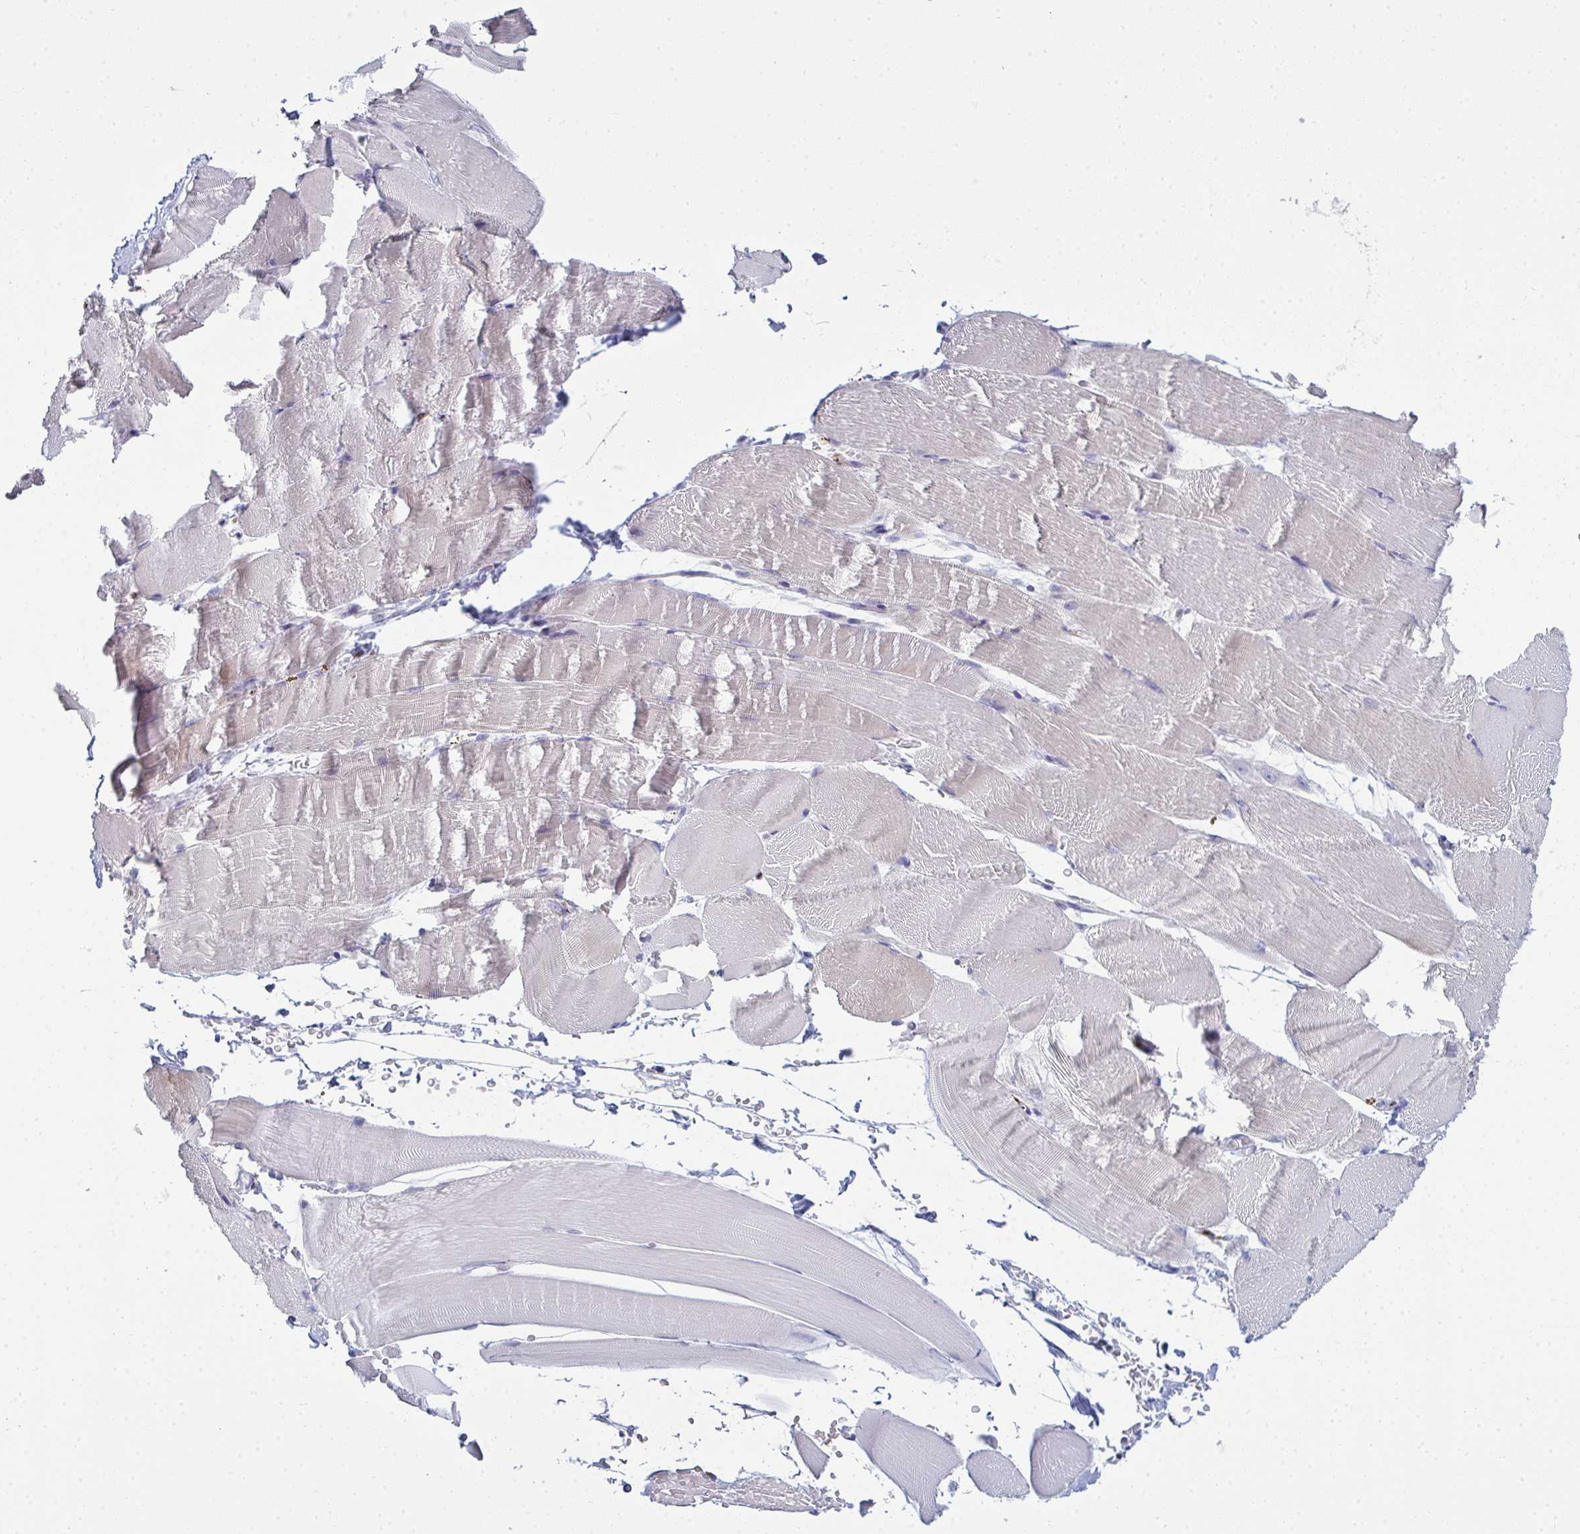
{"staining": {"intensity": "negative", "quantity": "none", "location": "none"}, "tissue": "skeletal muscle", "cell_type": "Myocytes", "image_type": "normal", "snomed": [{"axis": "morphology", "description": "Normal tissue, NOS"}, {"axis": "topography", "description": "Skeletal muscle"}], "caption": "High power microscopy image of an immunohistochemistry (IHC) image of unremarkable skeletal muscle, revealing no significant staining in myocytes. (DAB IHC with hematoxylin counter stain).", "gene": "SERPINB10", "patient": {"sex": "female", "age": 37}}